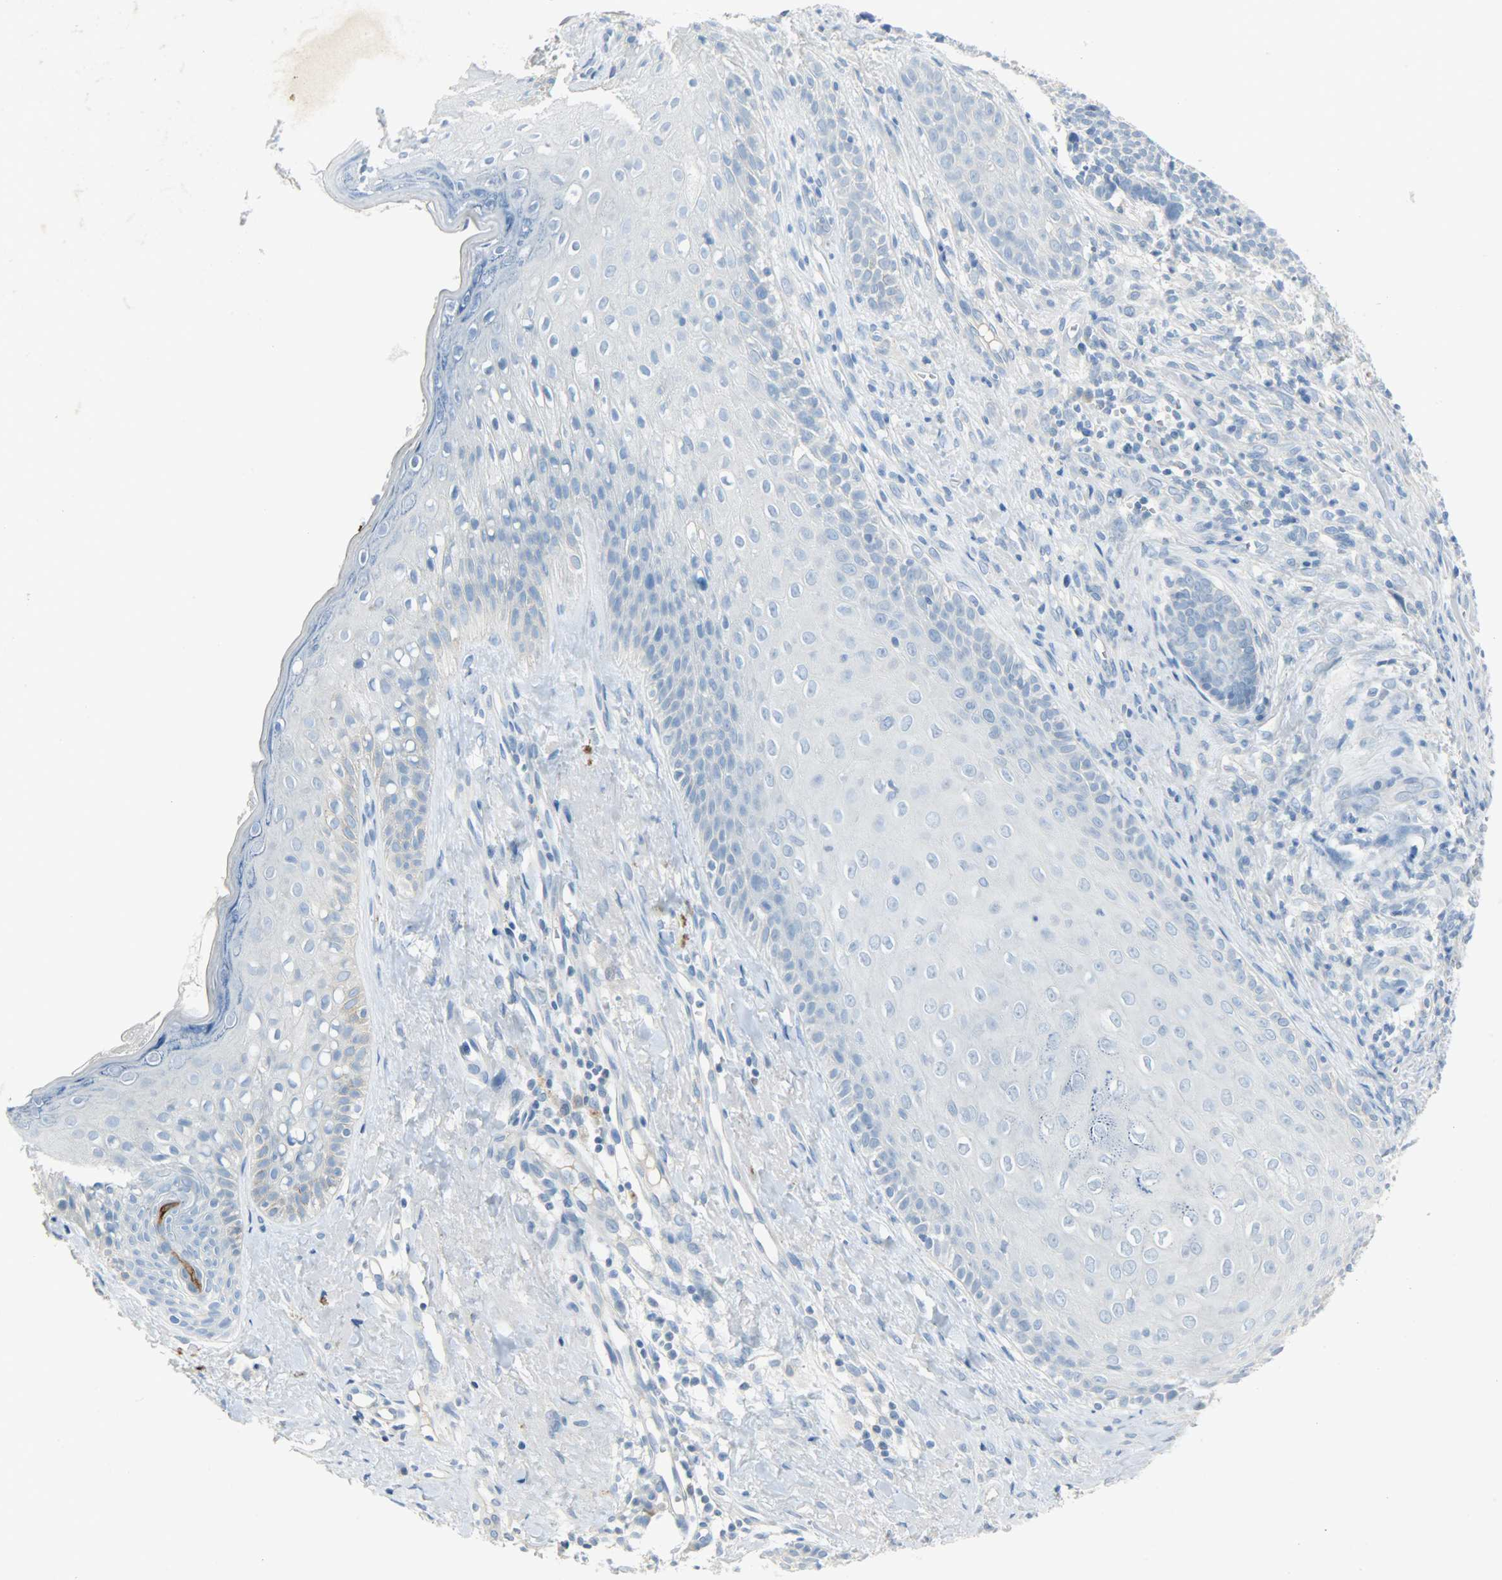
{"staining": {"intensity": "negative", "quantity": "none", "location": "none"}, "tissue": "skin cancer", "cell_type": "Tumor cells", "image_type": "cancer", "snomed": [{"axis": "morphology", "description": "Basal cell carcinoma"}, {"axis": "topography", "description": "Skin"}], "caption": "DAB immunohistochemical staining of skin cancer shows no significant positivity in tumor cells.", "gene": "PROM1", "patient": {"sex": "male", "age": 84}}